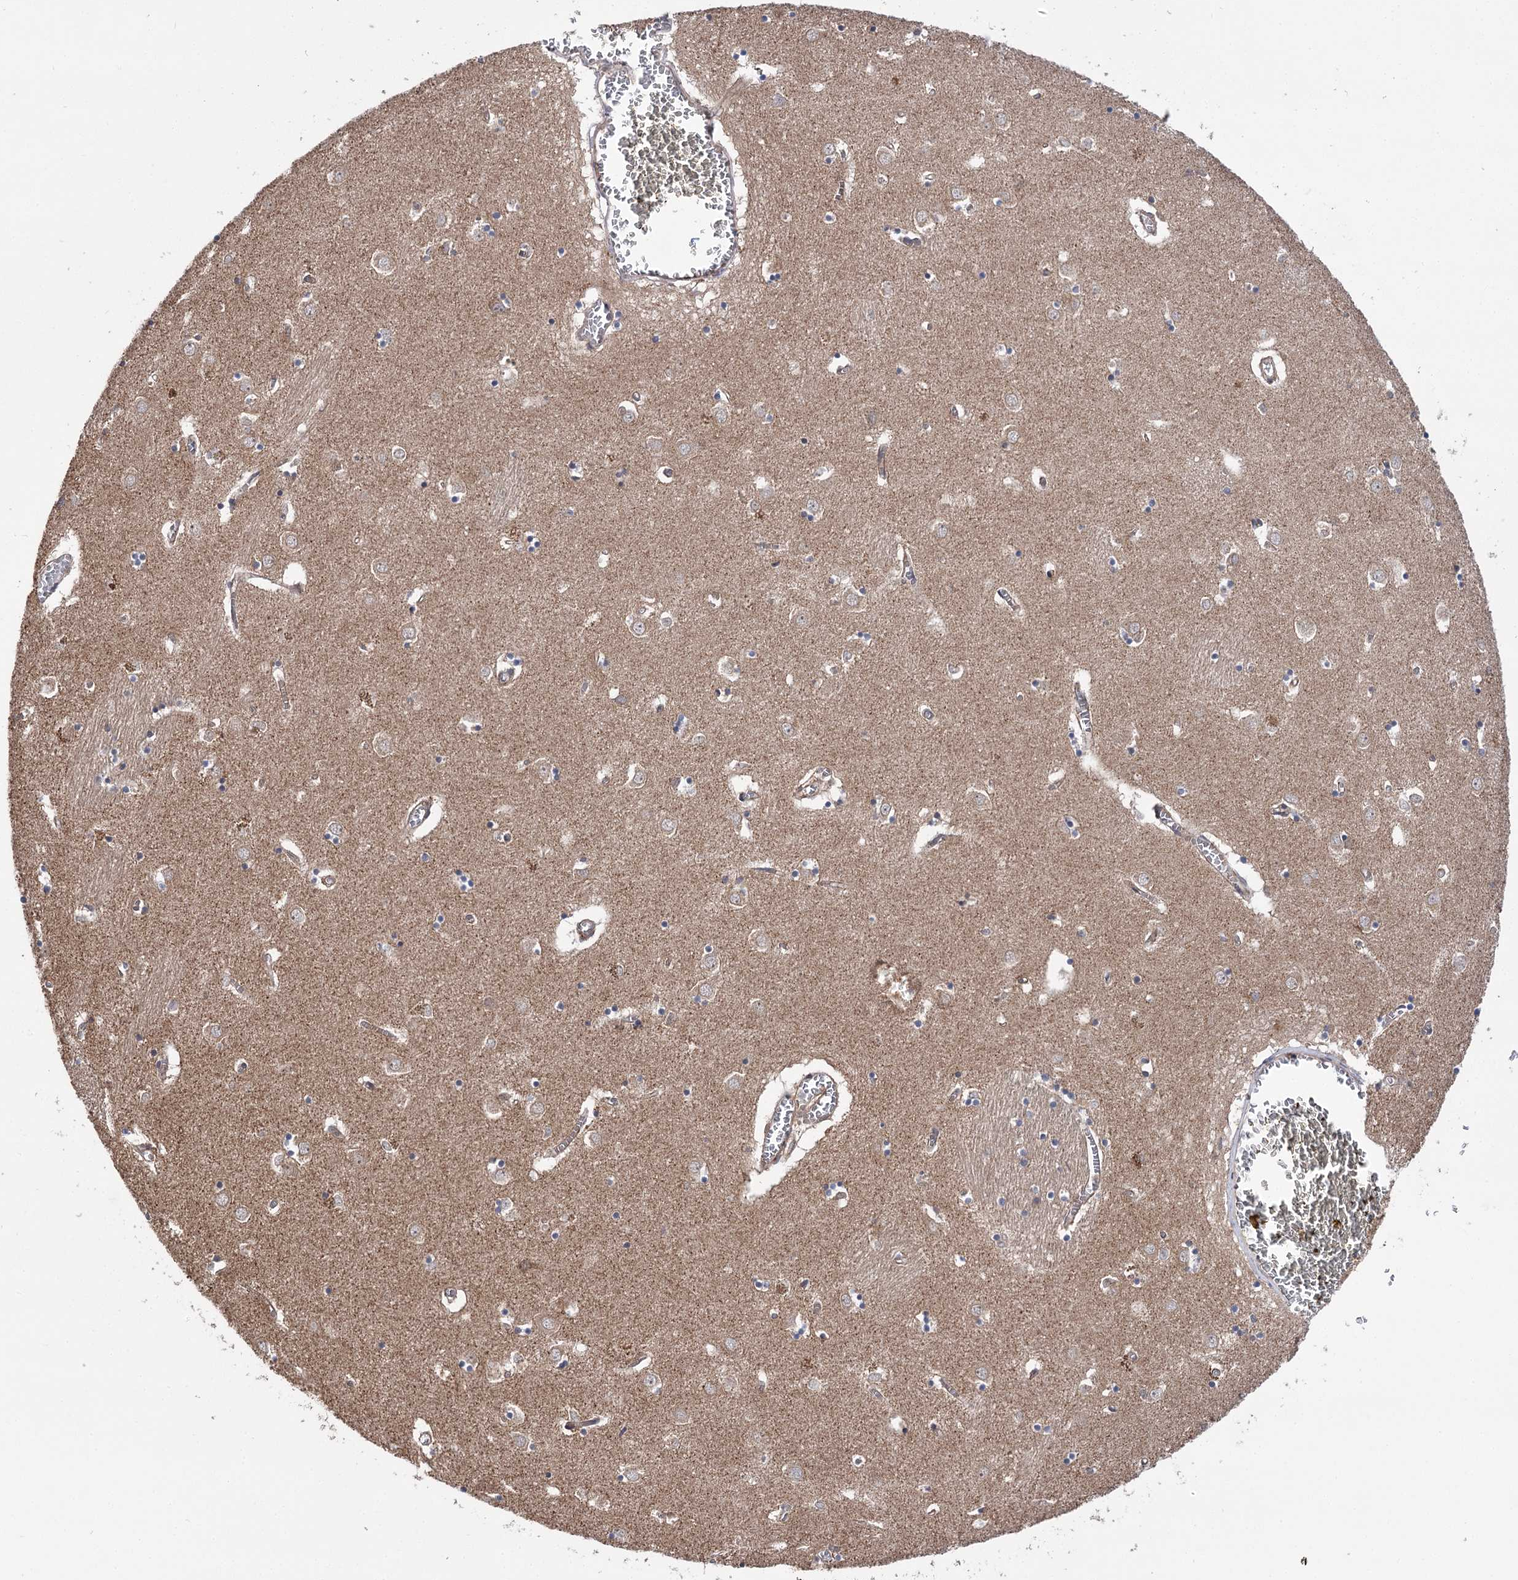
{"staining": {"intensity": "weak", "quantity": "25%-75%", "location": "cytoplasmic/membranous"}, "tissue": "caudate", "cell_type": "Glial cells", "image_type": "normal", "snomed": [{"axis": "morphology", "description": "Normal tissue, NOS"}, {"axis": "topography", "description": "Lateral ventricle wall"}], "caption": "Protein expression by immunohistochemistry demonstrates weak cytoplasmic/membranous staining in about 25%-75% of glial cells in unremarkable caudate.", "gene": "VPS37B", "patient": {"sex": "male", "age": 70}}